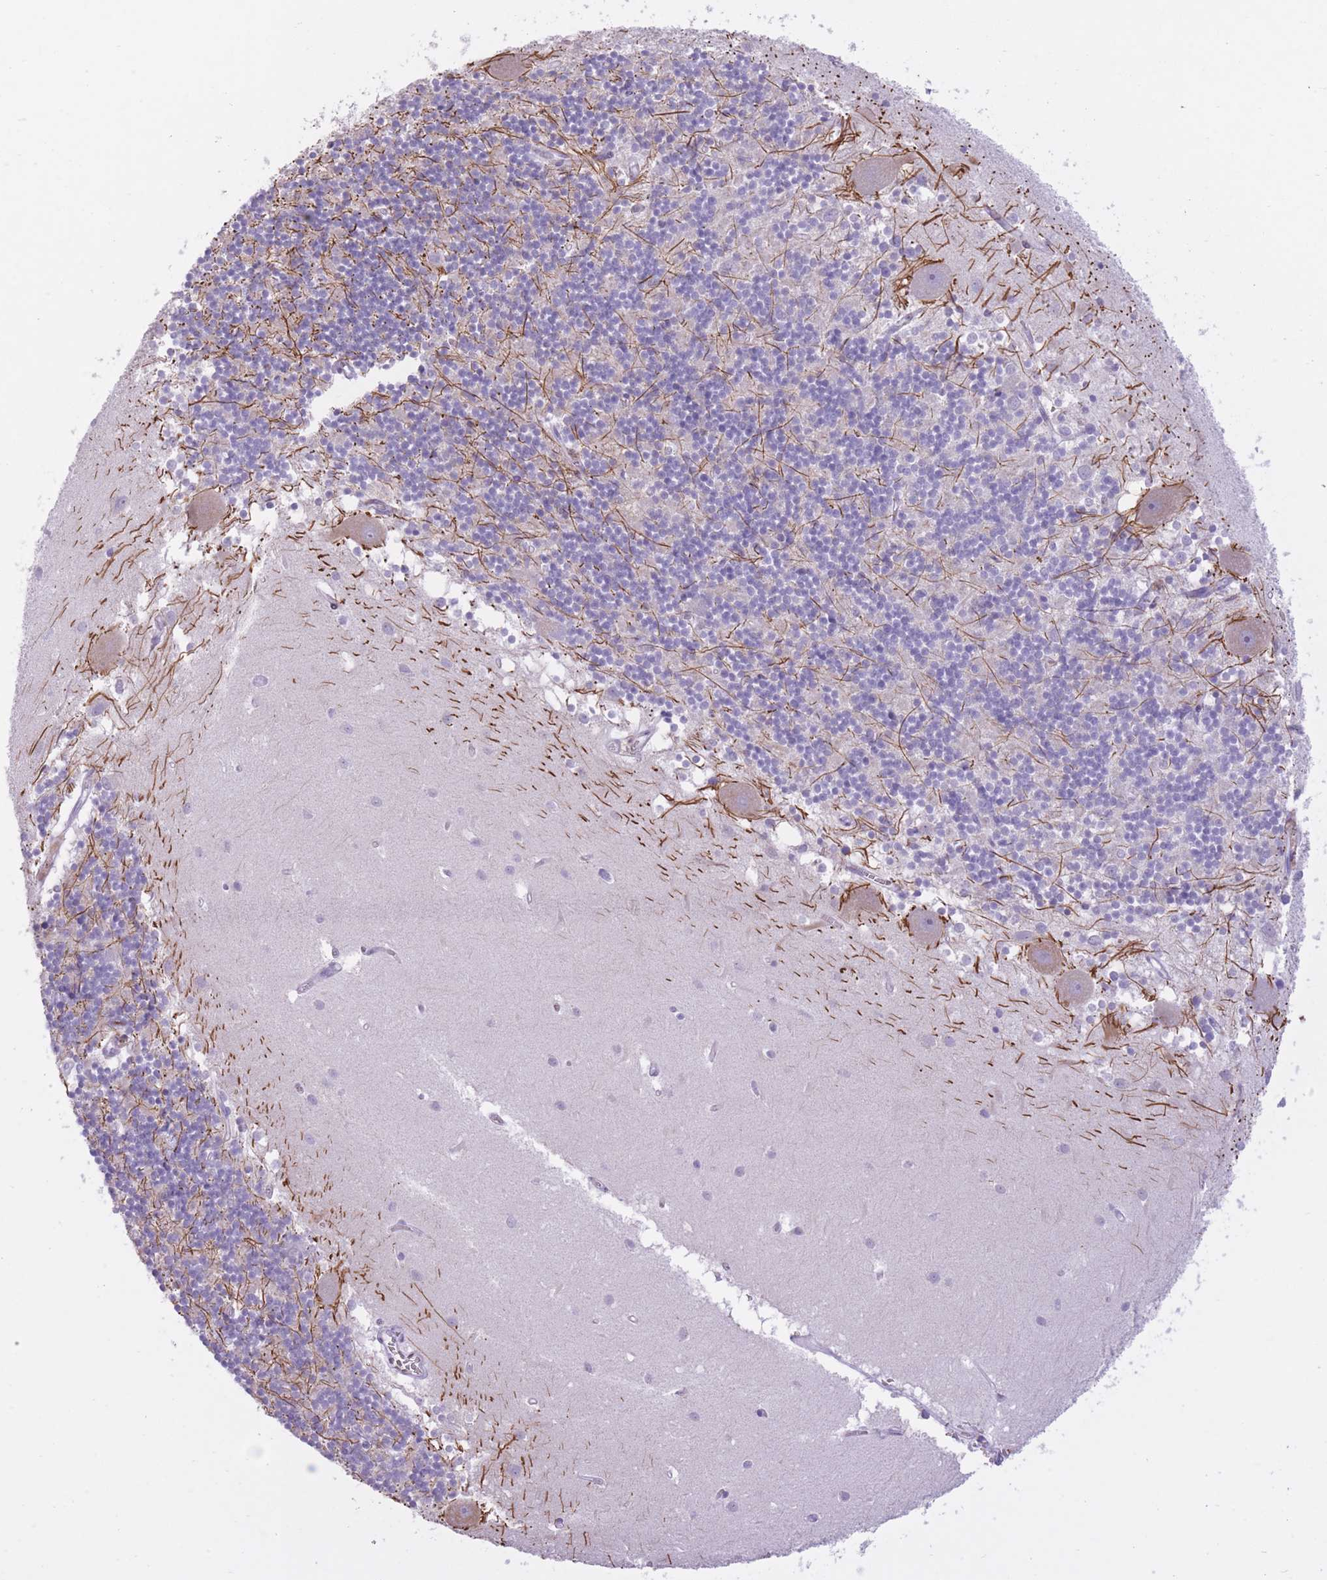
{"staining": {"intensity": "negative", "quantity": "none", "location": "none"}, "tissue": "cerebellum", "cell_type": "Cells in granular layer", "image_type": "normal", "snomed": [{"axis": "morphology", "description": "Normal tissue, NOS"}, {"axis": "topography", "description": "Cerebellum"}], "caption": "This is an immunohistochemistry (IHC) photomicrograph of unremarkable human cerebellum. There is no staining in cells in granular layer.", "gene": "WDR70", "patient": {"sex": "male", "age": 54}}